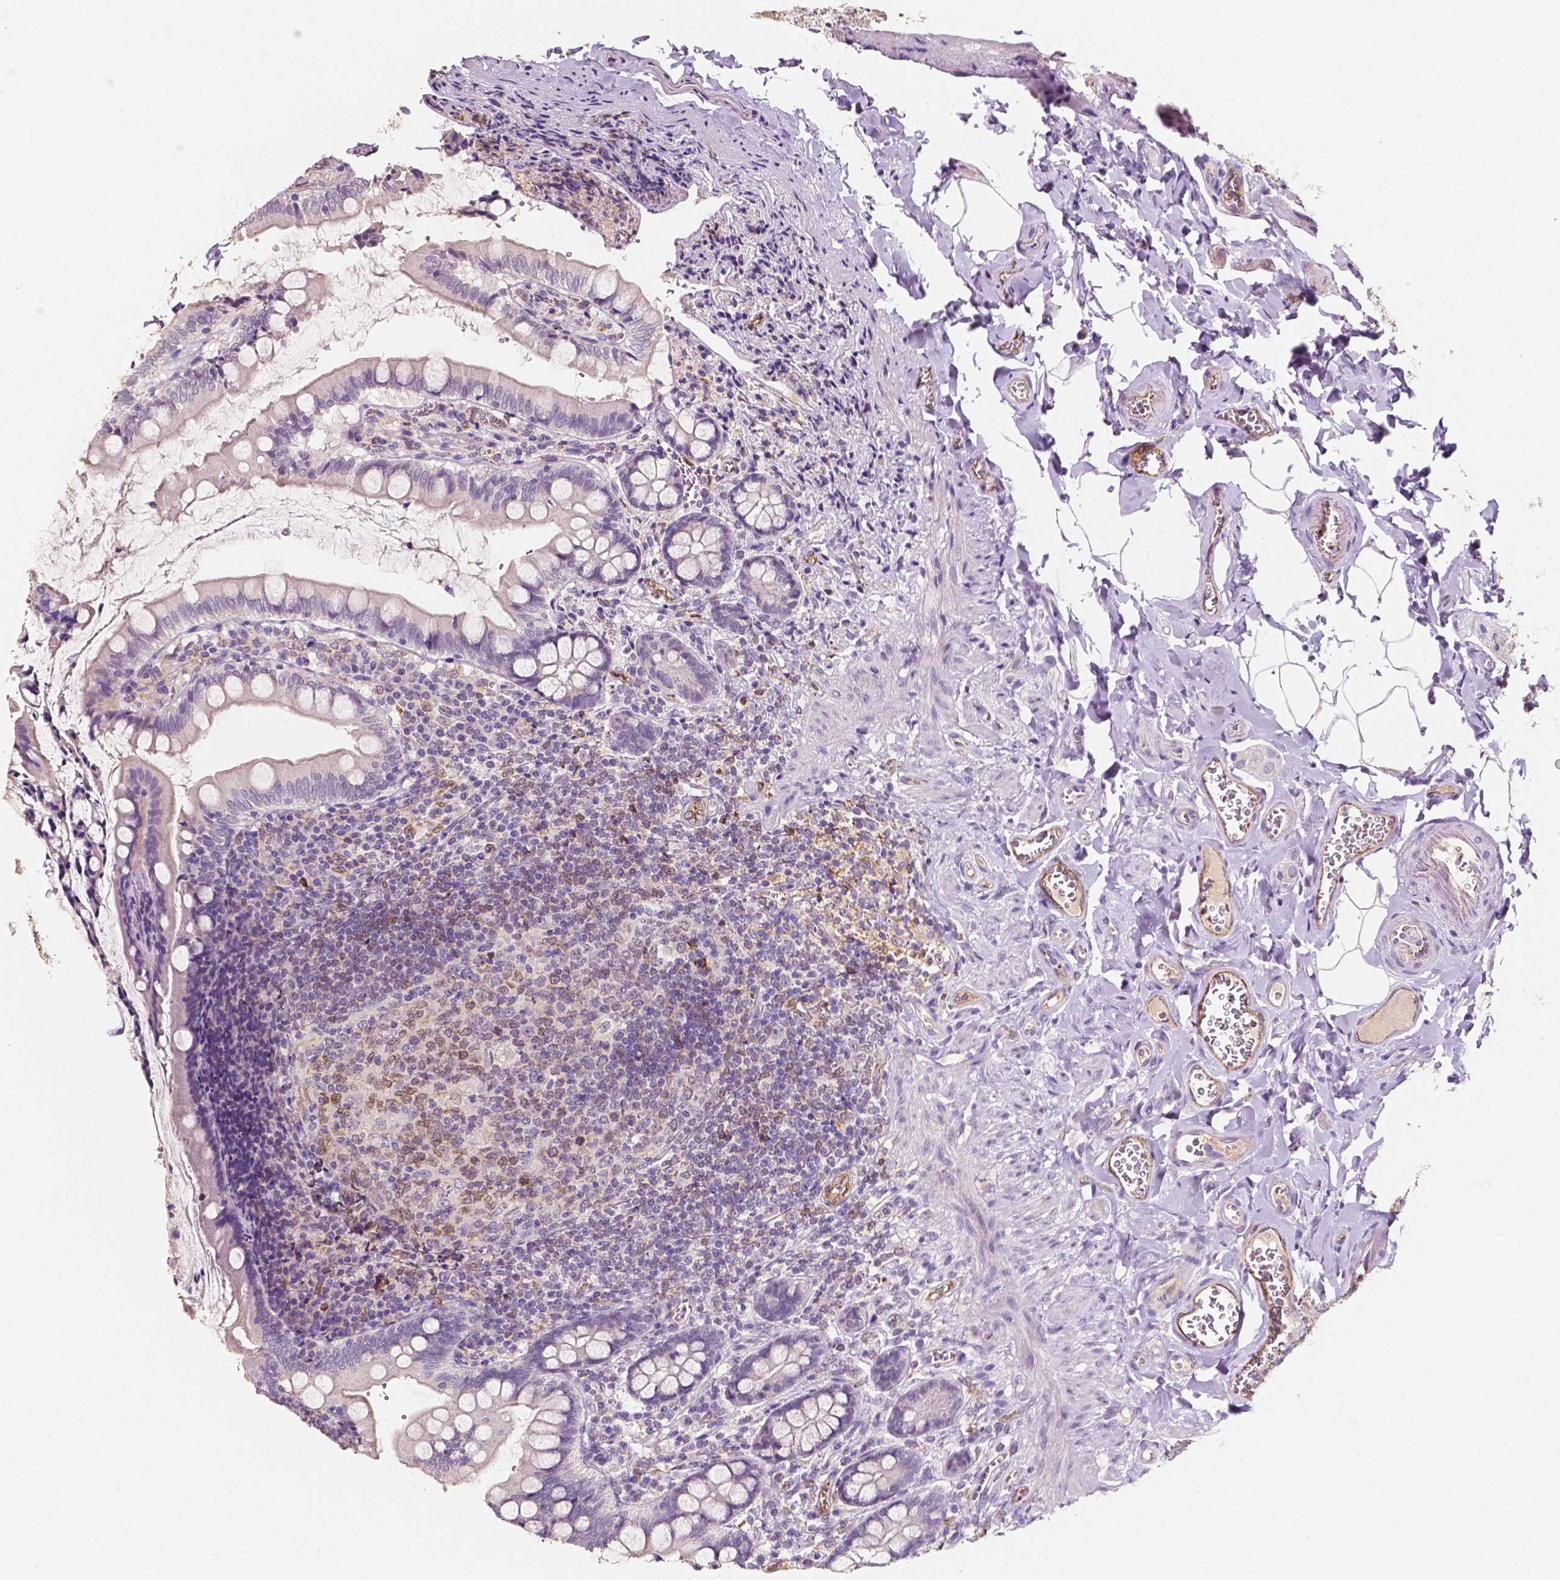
{"staining": {"intensity": "negative", "quantity": "none", "location": "none"}, "tissue": "small intestine", "cell_type": "Glandular cells", "image_type": "normal", "snomed": [{"axis": "morphology", "description": "Normal tissue, NOS"}, {"axis": "topography", "description": "Small intestine"}], "caption": "There is no significant staining in glandular cells of small intestine. The staining is performed using DAB (3,3'-diaminobenzidine) brown chromogen with nuclei counter-stained in using hematoxylin.", "gene": "SLC22A4", "patient": {"sex": "female", "age": 56}}